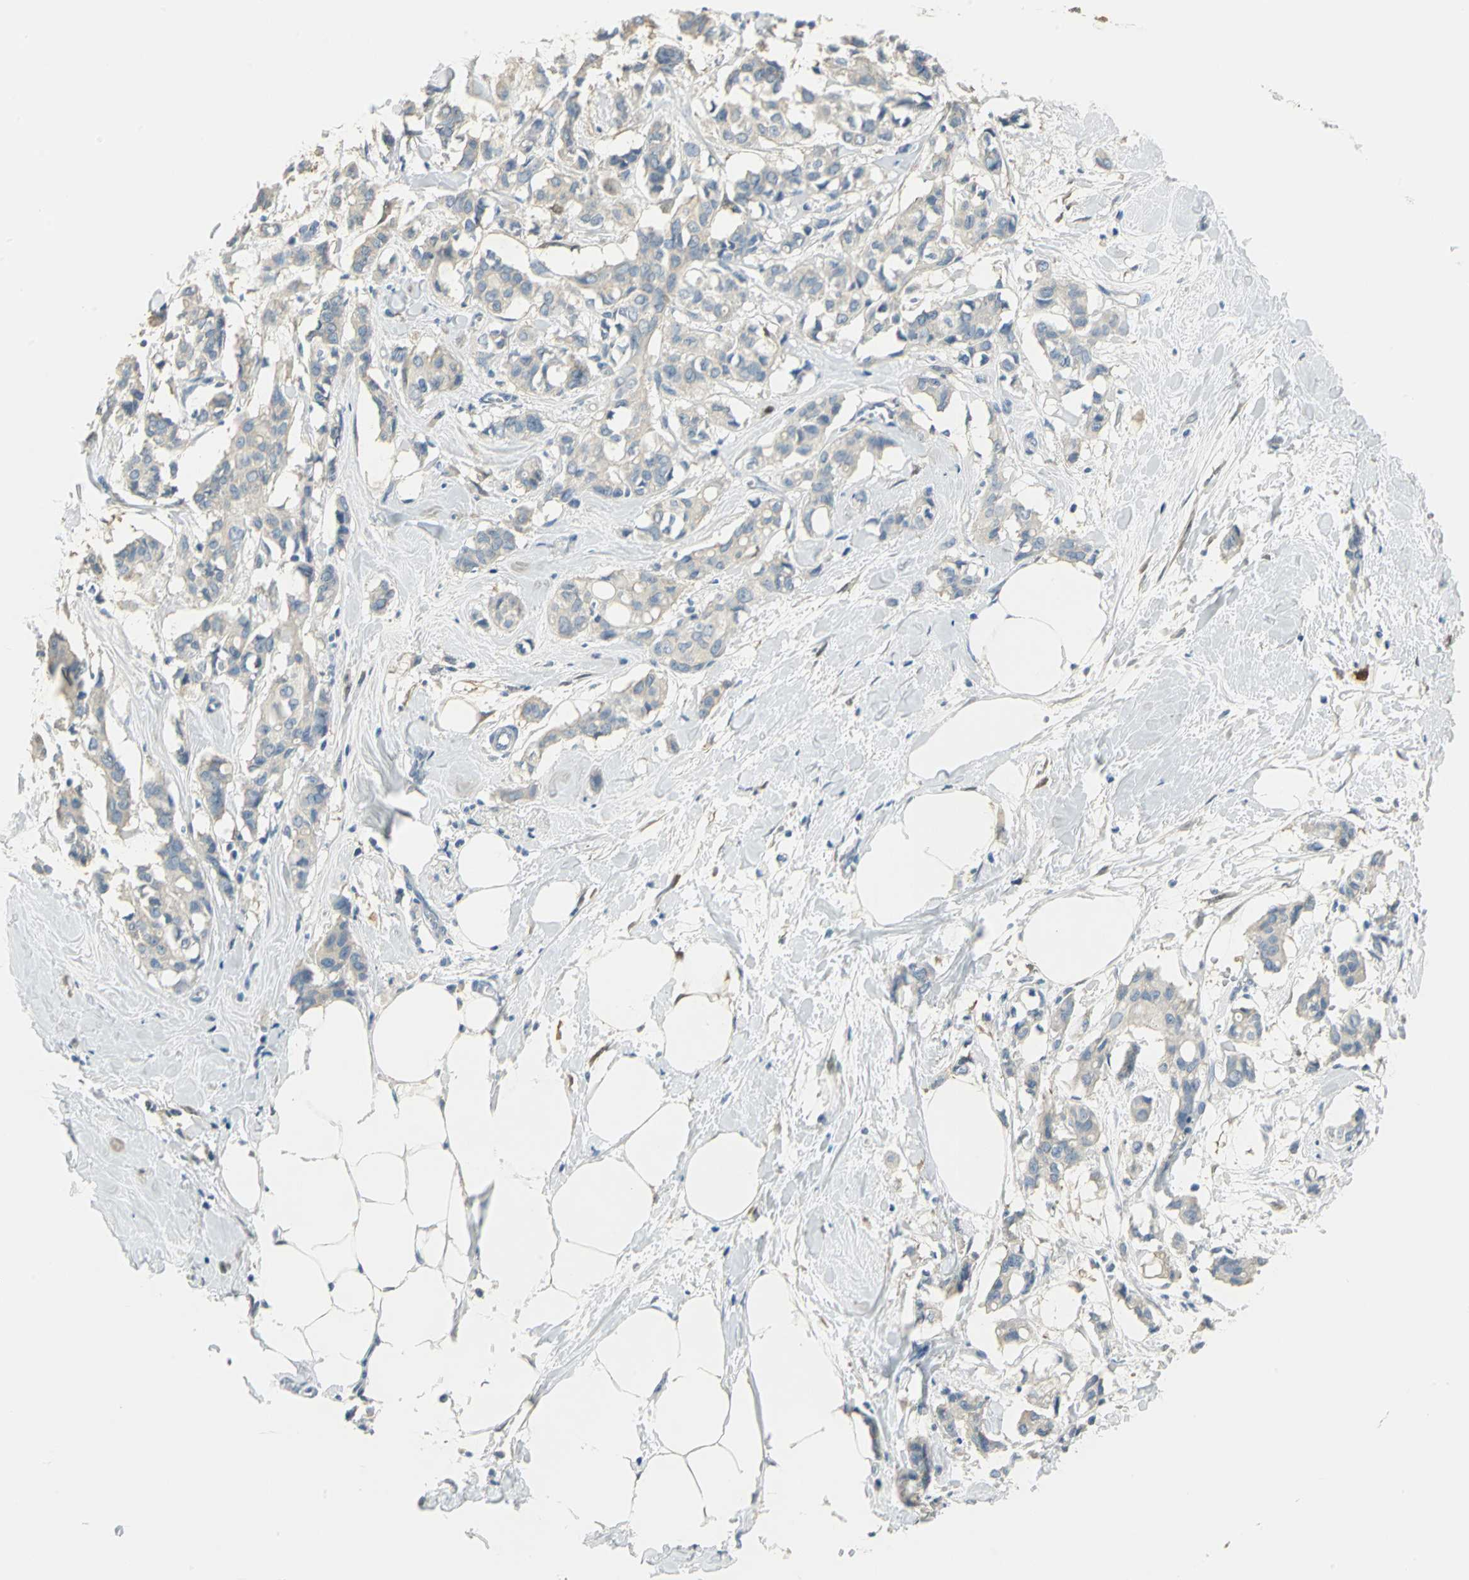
{"staining": {"intensity": "weak", "quantity": "25%-75%", "location": "cytoplasmic/membranous"}, "tissue": "breast cancer", "cell_type": "Tumor cells", "image_type": "cancer", "snomed": [{"axis": "morphology", "description": "Duct carcinoma"}, {"axis": "topography", "description": "Breast"}], "caption": "High-magnification brightfield microscopy of invasive ductal carcinoma (breast) stained with DAB (3,3'-diaminobenzidine) (brown) and counterstained with hematoxylin (blue). tumor cells exhibit weak cytoplasmic/membranous positivity is present in approximately25%-75% of cells. (brown staining indicates protein expression, while blue staining denotes nuclei).", "gene": "UCHL1", "patient": {"sex": "female", "age": 84}}